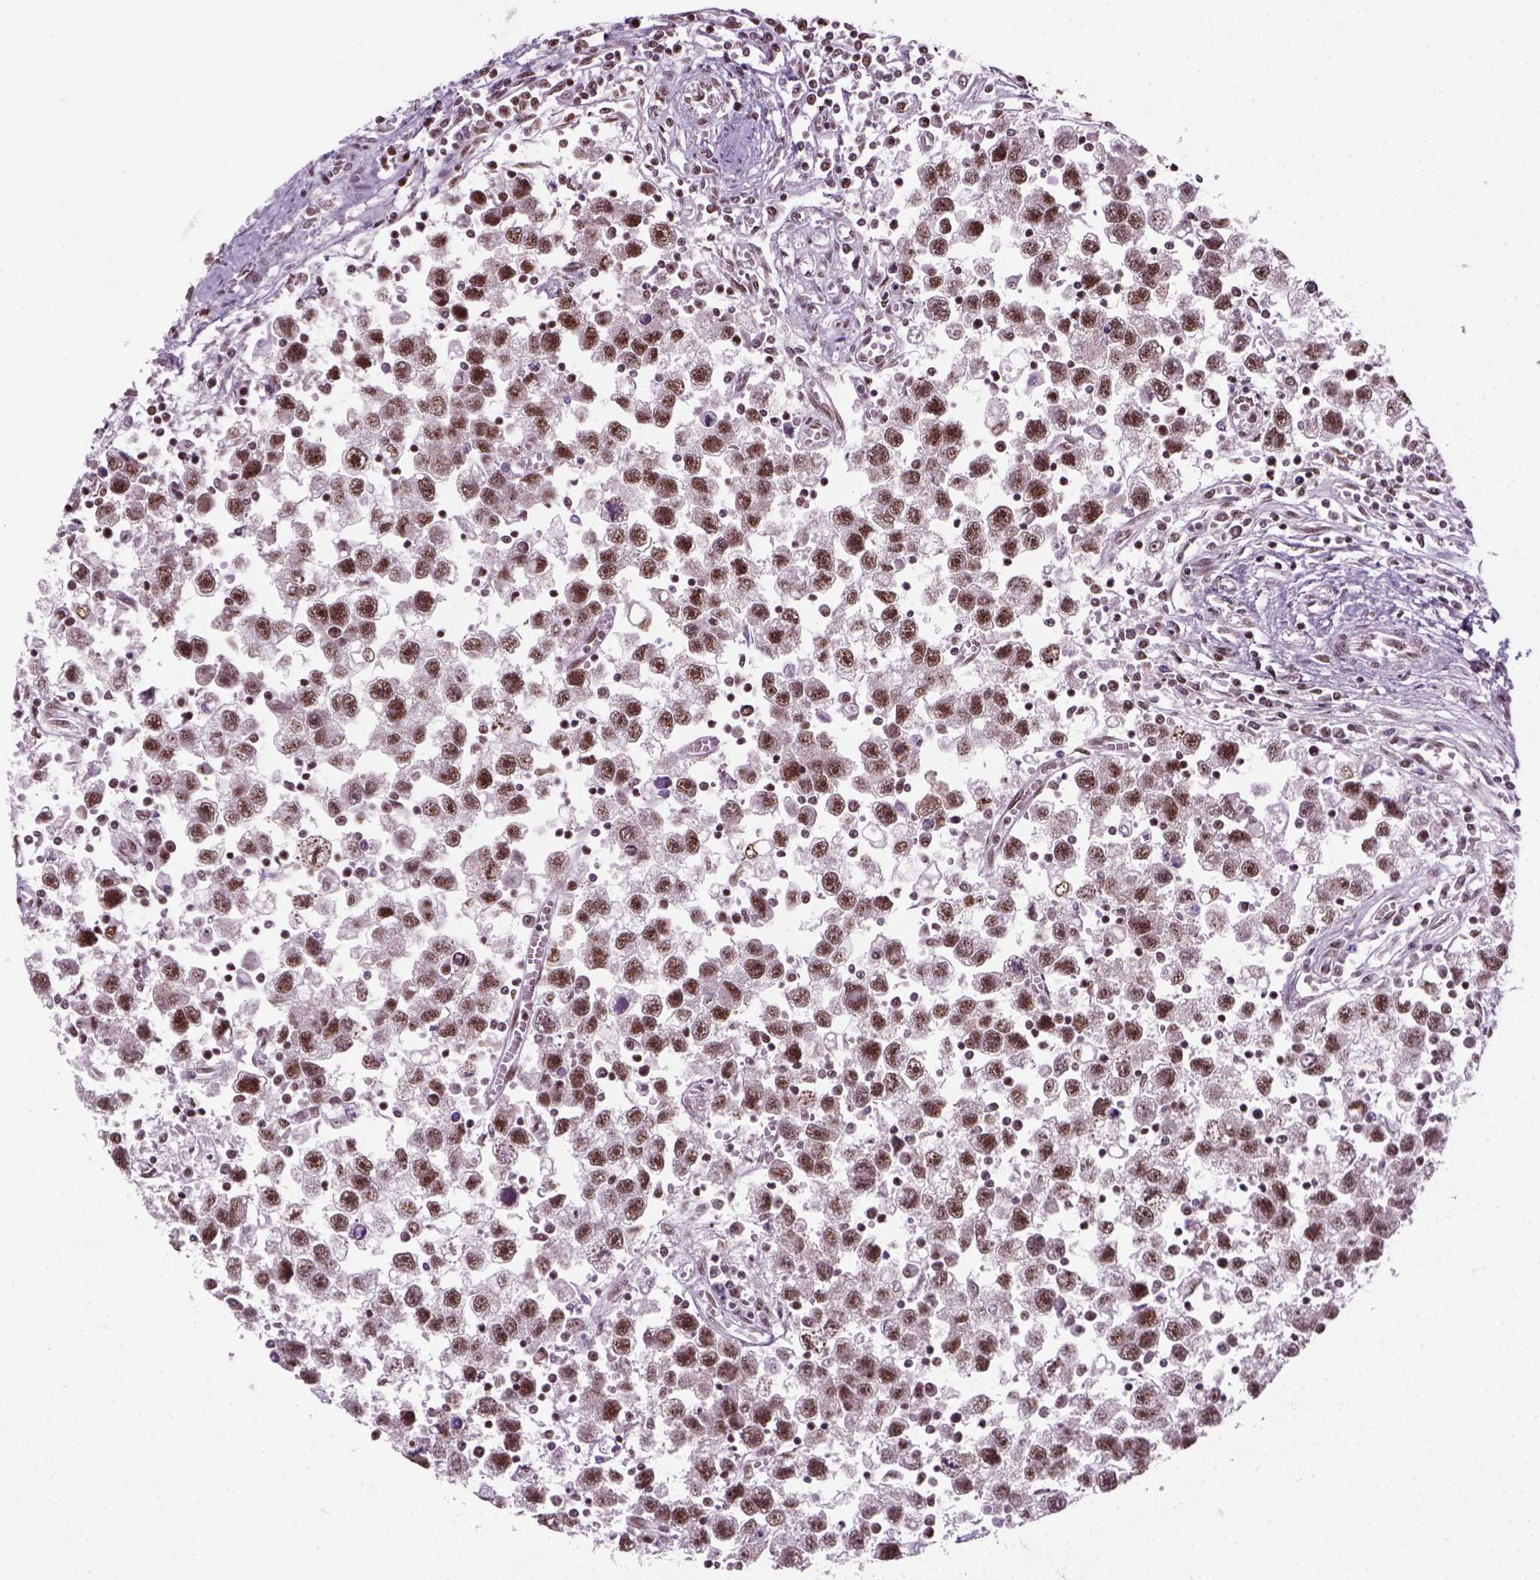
{"staining": {"intensity": "moderate", "quantity": ">75%", "location": "nuclear"}, "tissue": "testis cancer", "cell_type": "Tumor cells", "image_type": "cancer", "snomed": [{"axis": "morphology", "description": "Seminoma, NOS"}, {"axis": "topography", "description": "Testis"}], "caption": "Immunohistochemistry (IHC) micrograph of seminoma (testis) stained for a protein (brown), which displays medium levels of moderate nuclear staining in about >75% of tumor cells.", "gene": "GTF2F1", "patient": {"sex": "male", "age": 30}}